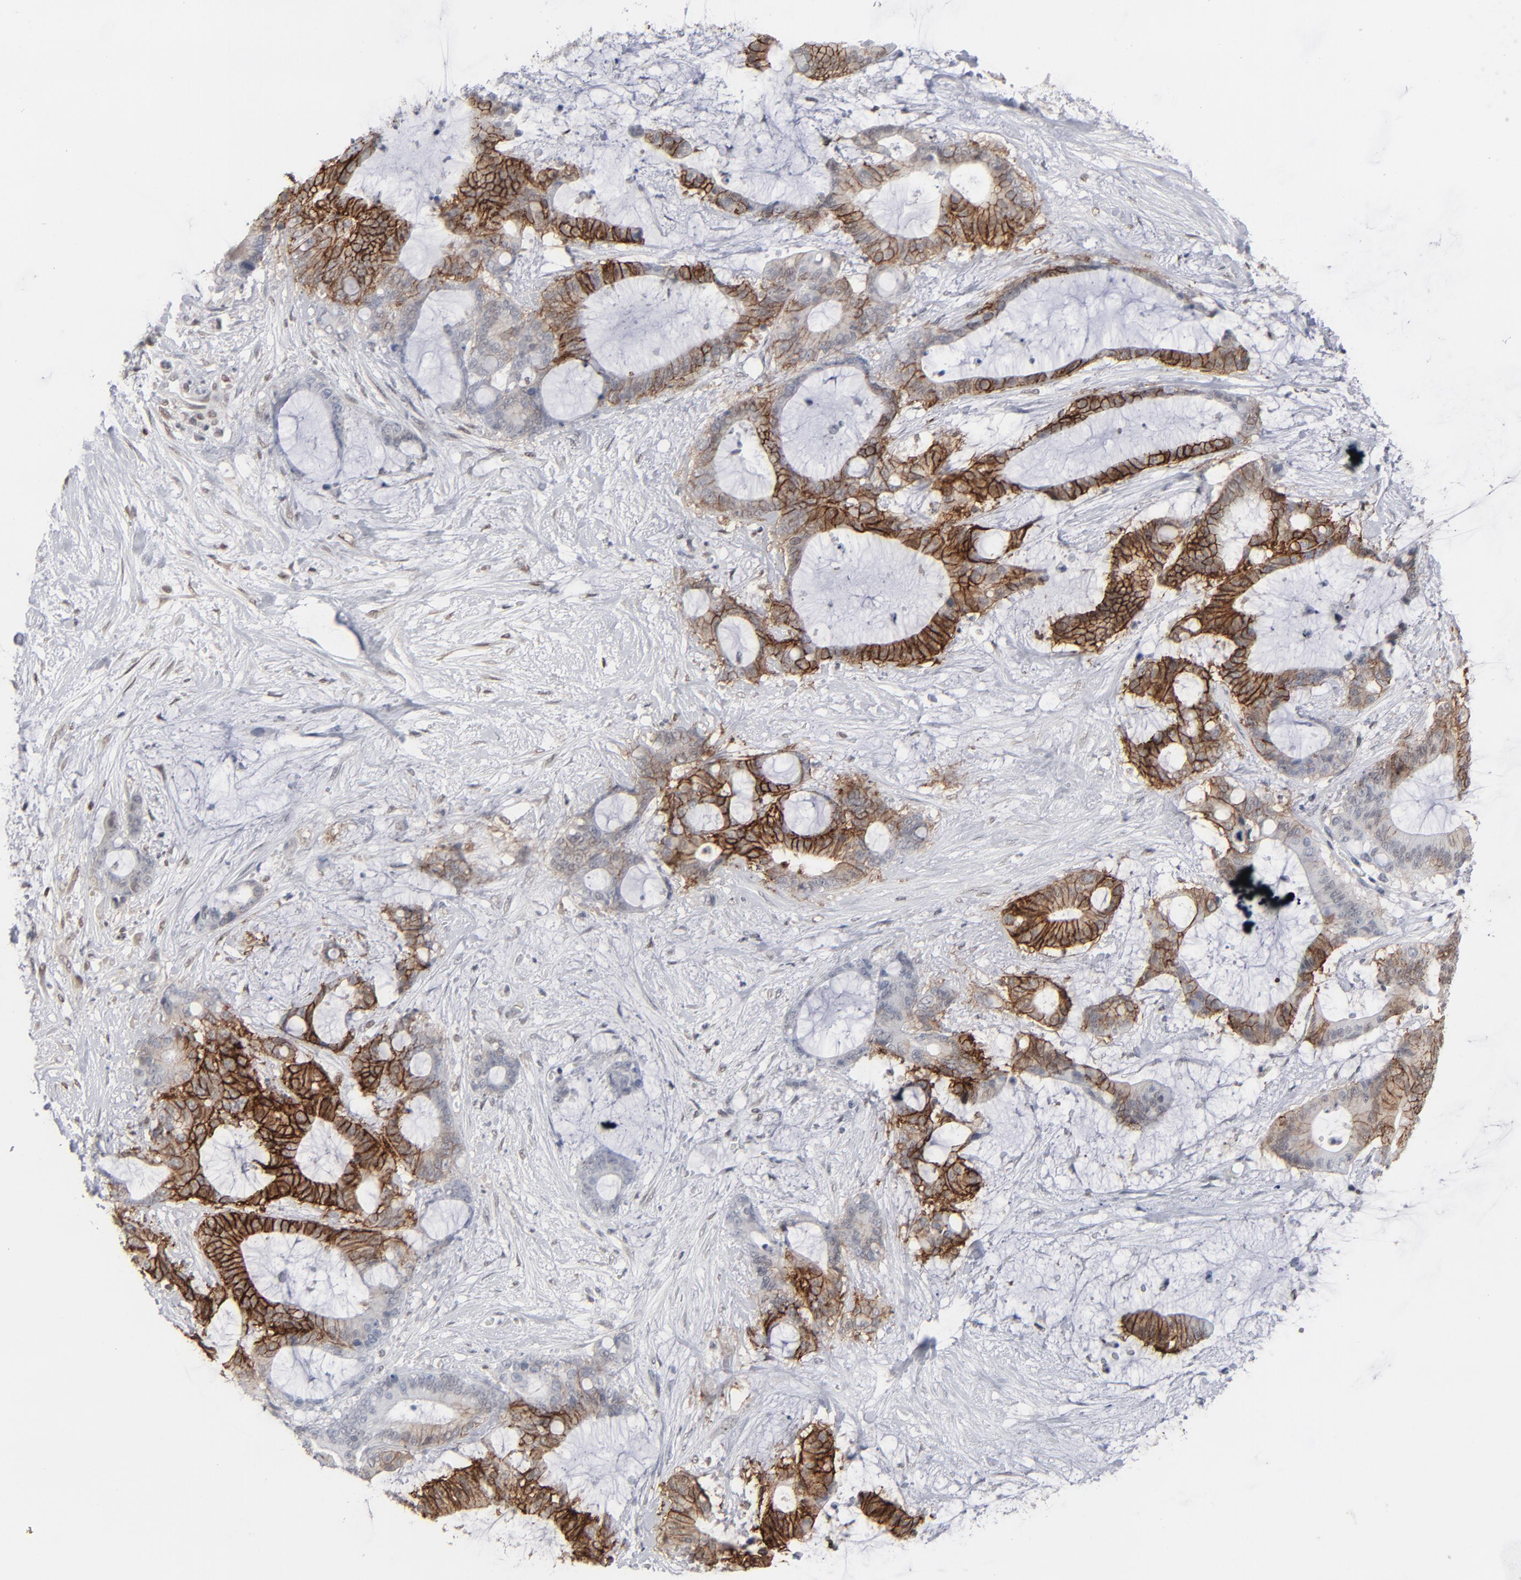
{"staining": {"intensity": "strong", "quantity": ">75%", "location": "cytoplasmic/membranous"}, "tissue": "liver cancer", "cell_type": "Tumor cells", "image_type": "cancer", "snomed": [{"axis": "morphology", "description": "Cholangiocarcinoma"}, {"axis": "topography", "description": "Liver"}], "caption": "Immunohistochemical staining of liver cancer (cholangiocarcinoma) shows high levels of strong cytoplasmic/membranous positivity in about >75% of tumor cells.", "gene": "IRF9", "patient": {"sex": "female", "age": 73}}